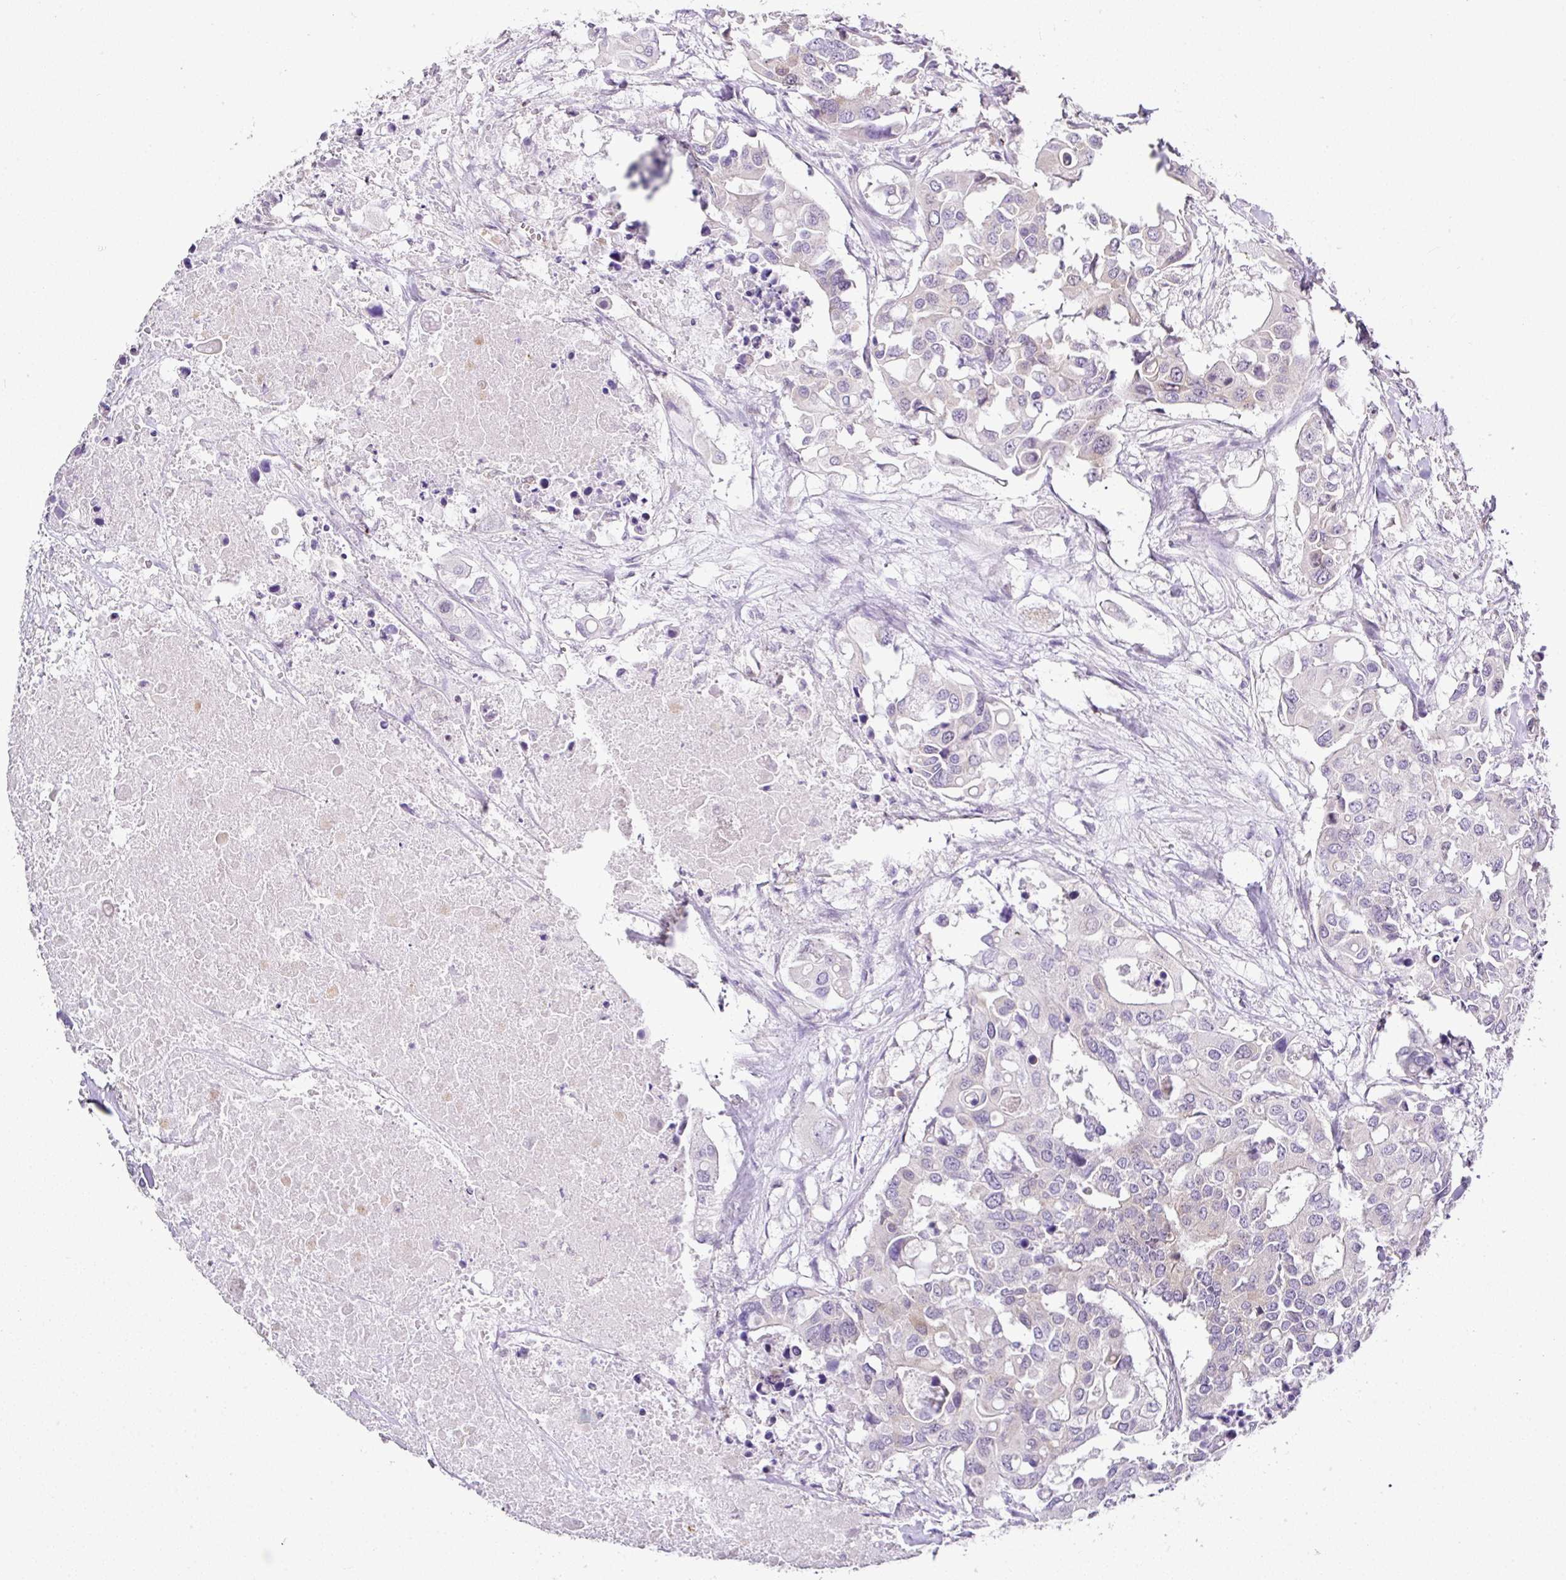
{"staining": {"intensity": "negative", "quantity": "none", "location": "none"}, "tissue": "colorectal cancer", "cell_type": "Tumor cells", "image_type": "cancer", "snomed": [{"axis": "morphology", "description": "Adenocarcinoma, NOS"}, {"axis": "topography", "description": "Colon"}], "caption": "A micrograph of colorectal cancer stained for a protein displays no brown staining in tumor cells.", "gene": "FAM32A", "patient": {"sex": "male", "age": 77}}